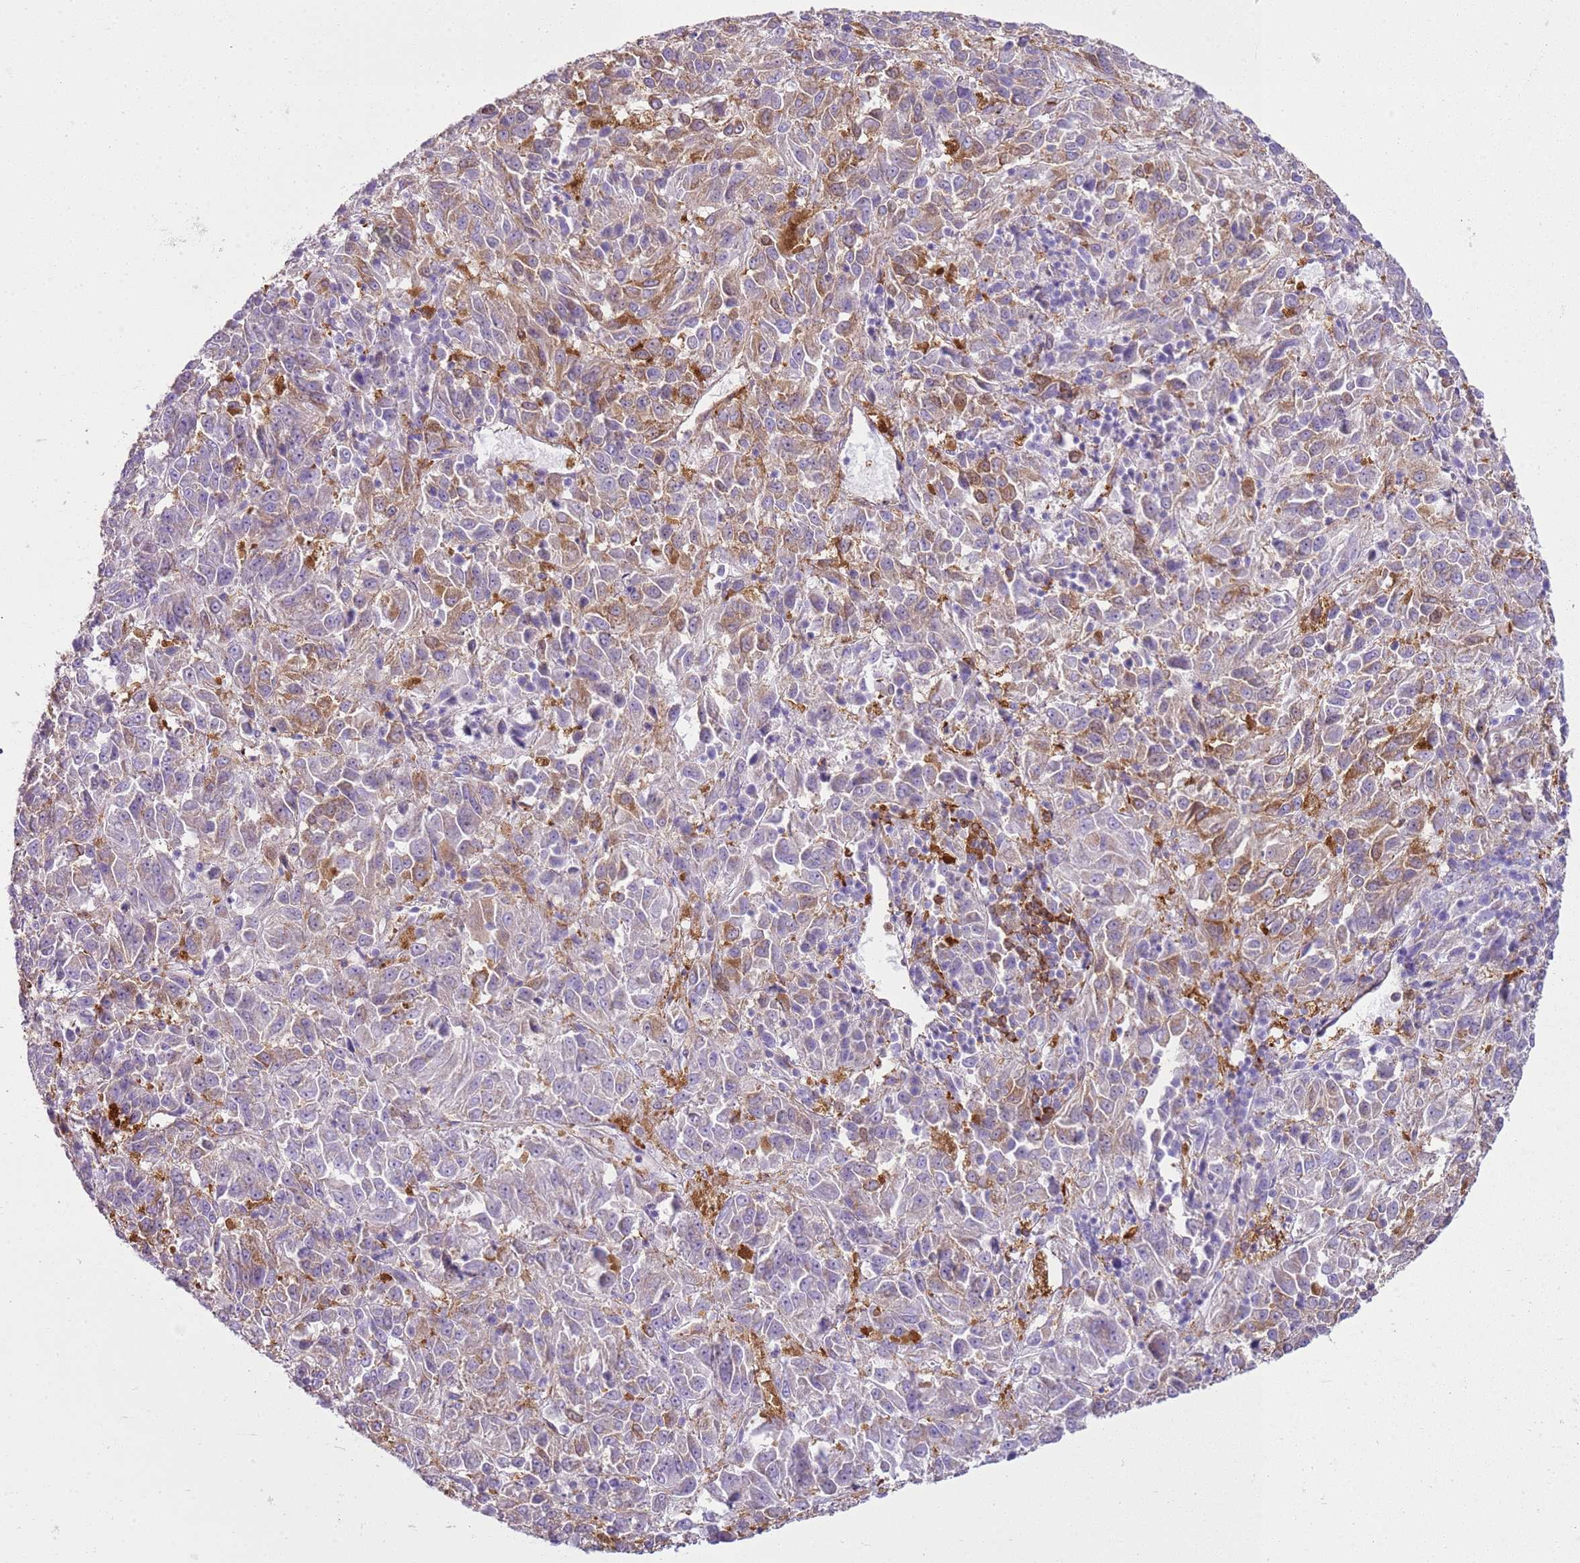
{"staining": {"intensity": "moderate", "quantity": "25%-75%", "location": "cytoplasmic/membranous"}, "tissue": "melanoma", "cell_type": "Tumor cells", "image_type": "cancer", "snomed": [{"axis": "morphology", "description": "Malignant melanoma, Metastatic site"}, {"axis": "topography", "description": "Lung"}], "caption": "About 25%-75% of tumor cells in malignant melanoma (metastatic site) demonstrate moderate cytoplasmic/membranous protein expression as visualized by brown immunohistochemical staining.", "gene": "SNX21", "patient": {"sex": "male", "age": 64}}